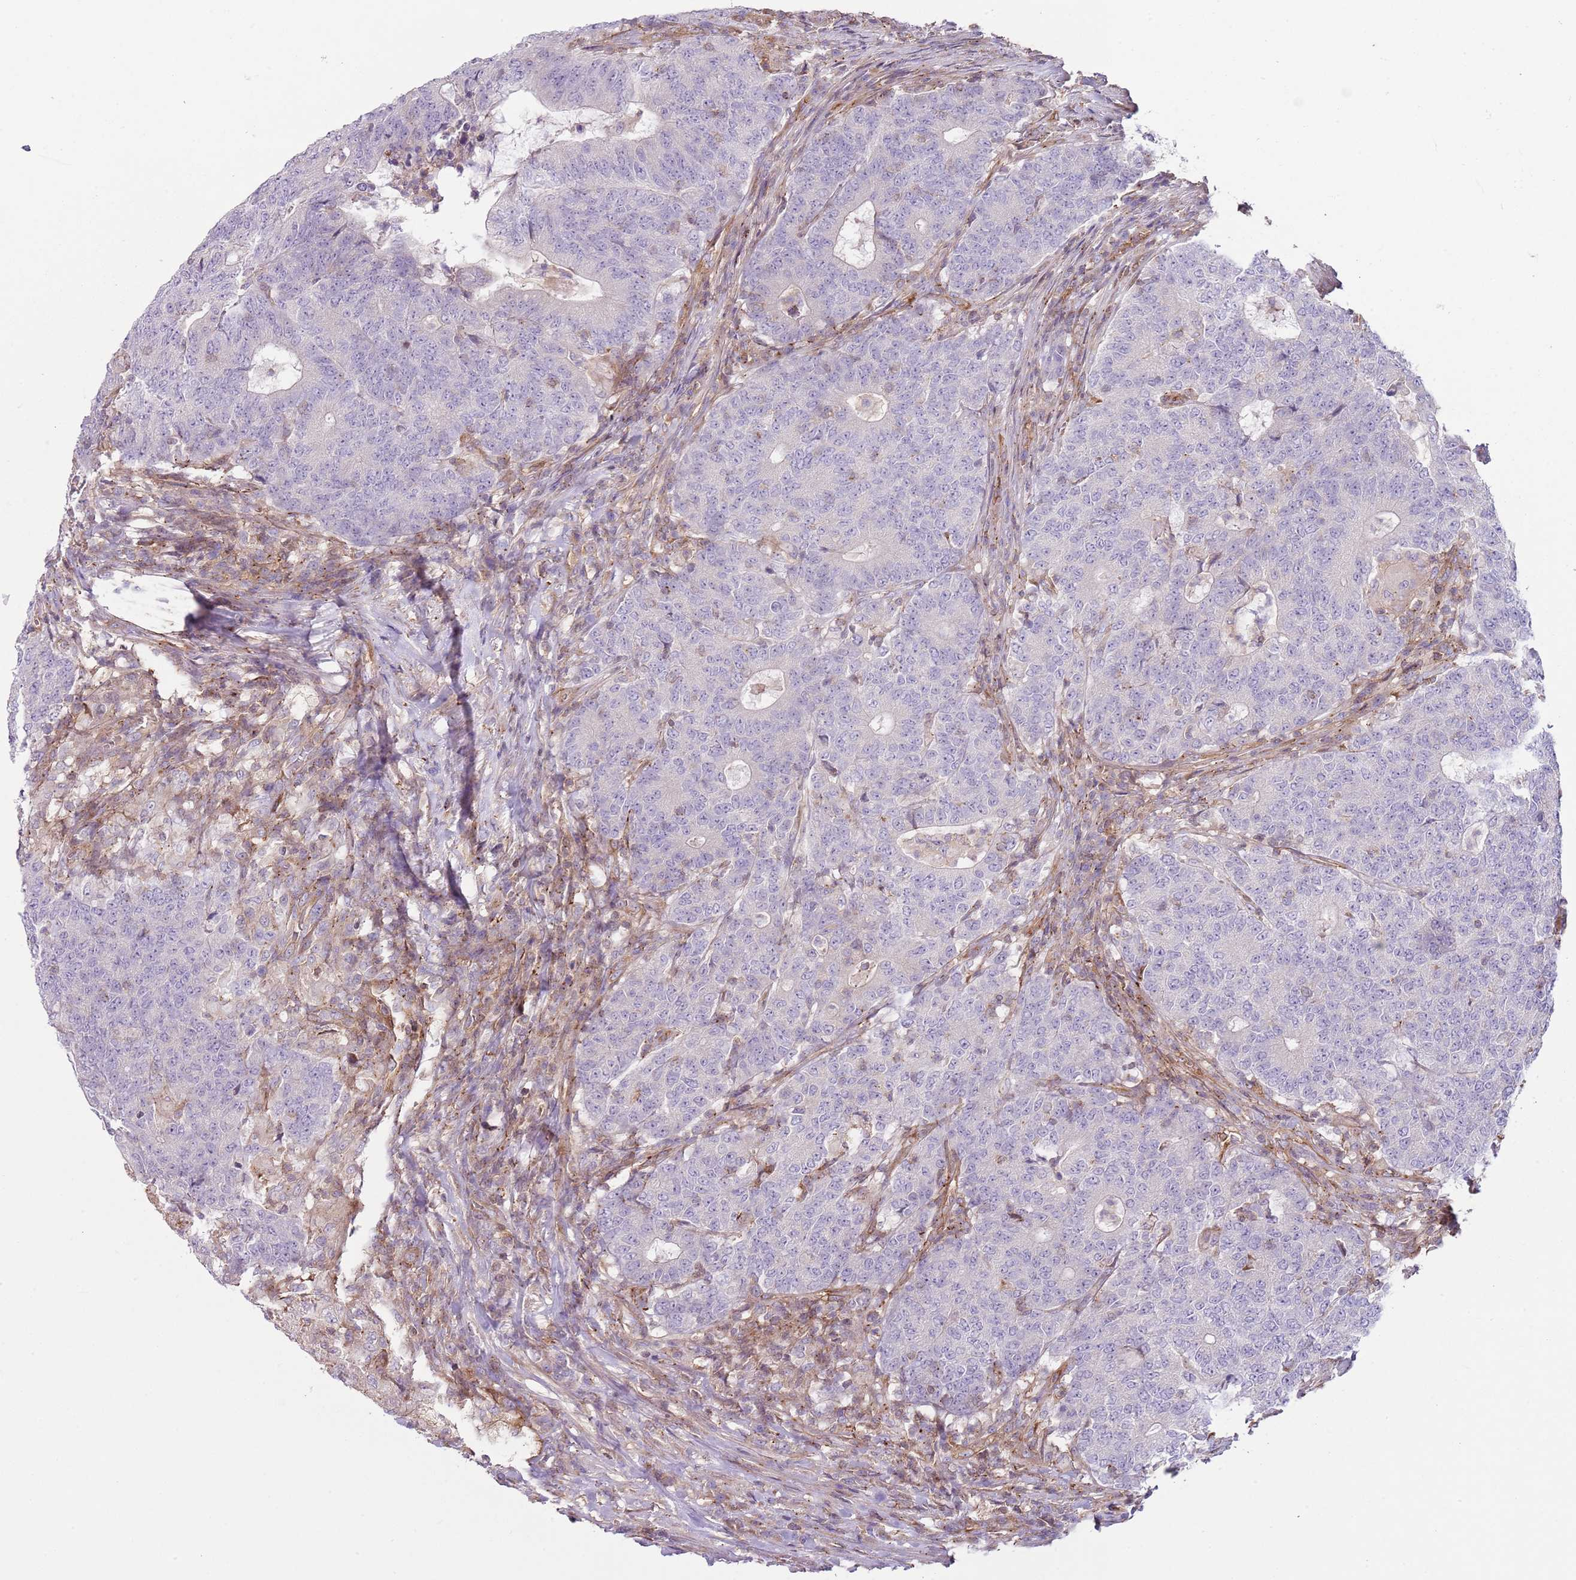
{"staining": {"intensity": "negative", "quantity": "none", "location": "none"}, "tissue": "colorectal cancer", "cell_type": "Tumor cells", "image_type": "cancer", "snomed": [{"axis": "morphology", "description": "Adenocarcinoma, NOS"}, {"axis": "topography", "description": "Colon"}], "caption": "DAB (3,3'-diaminobenzidine) immunohistochemical staining of colorectal adenocarcinoma reveals no significant staining in tumor cells.", "gene": "GNAI3", "patient": {"sex": "female", "age": 75}}